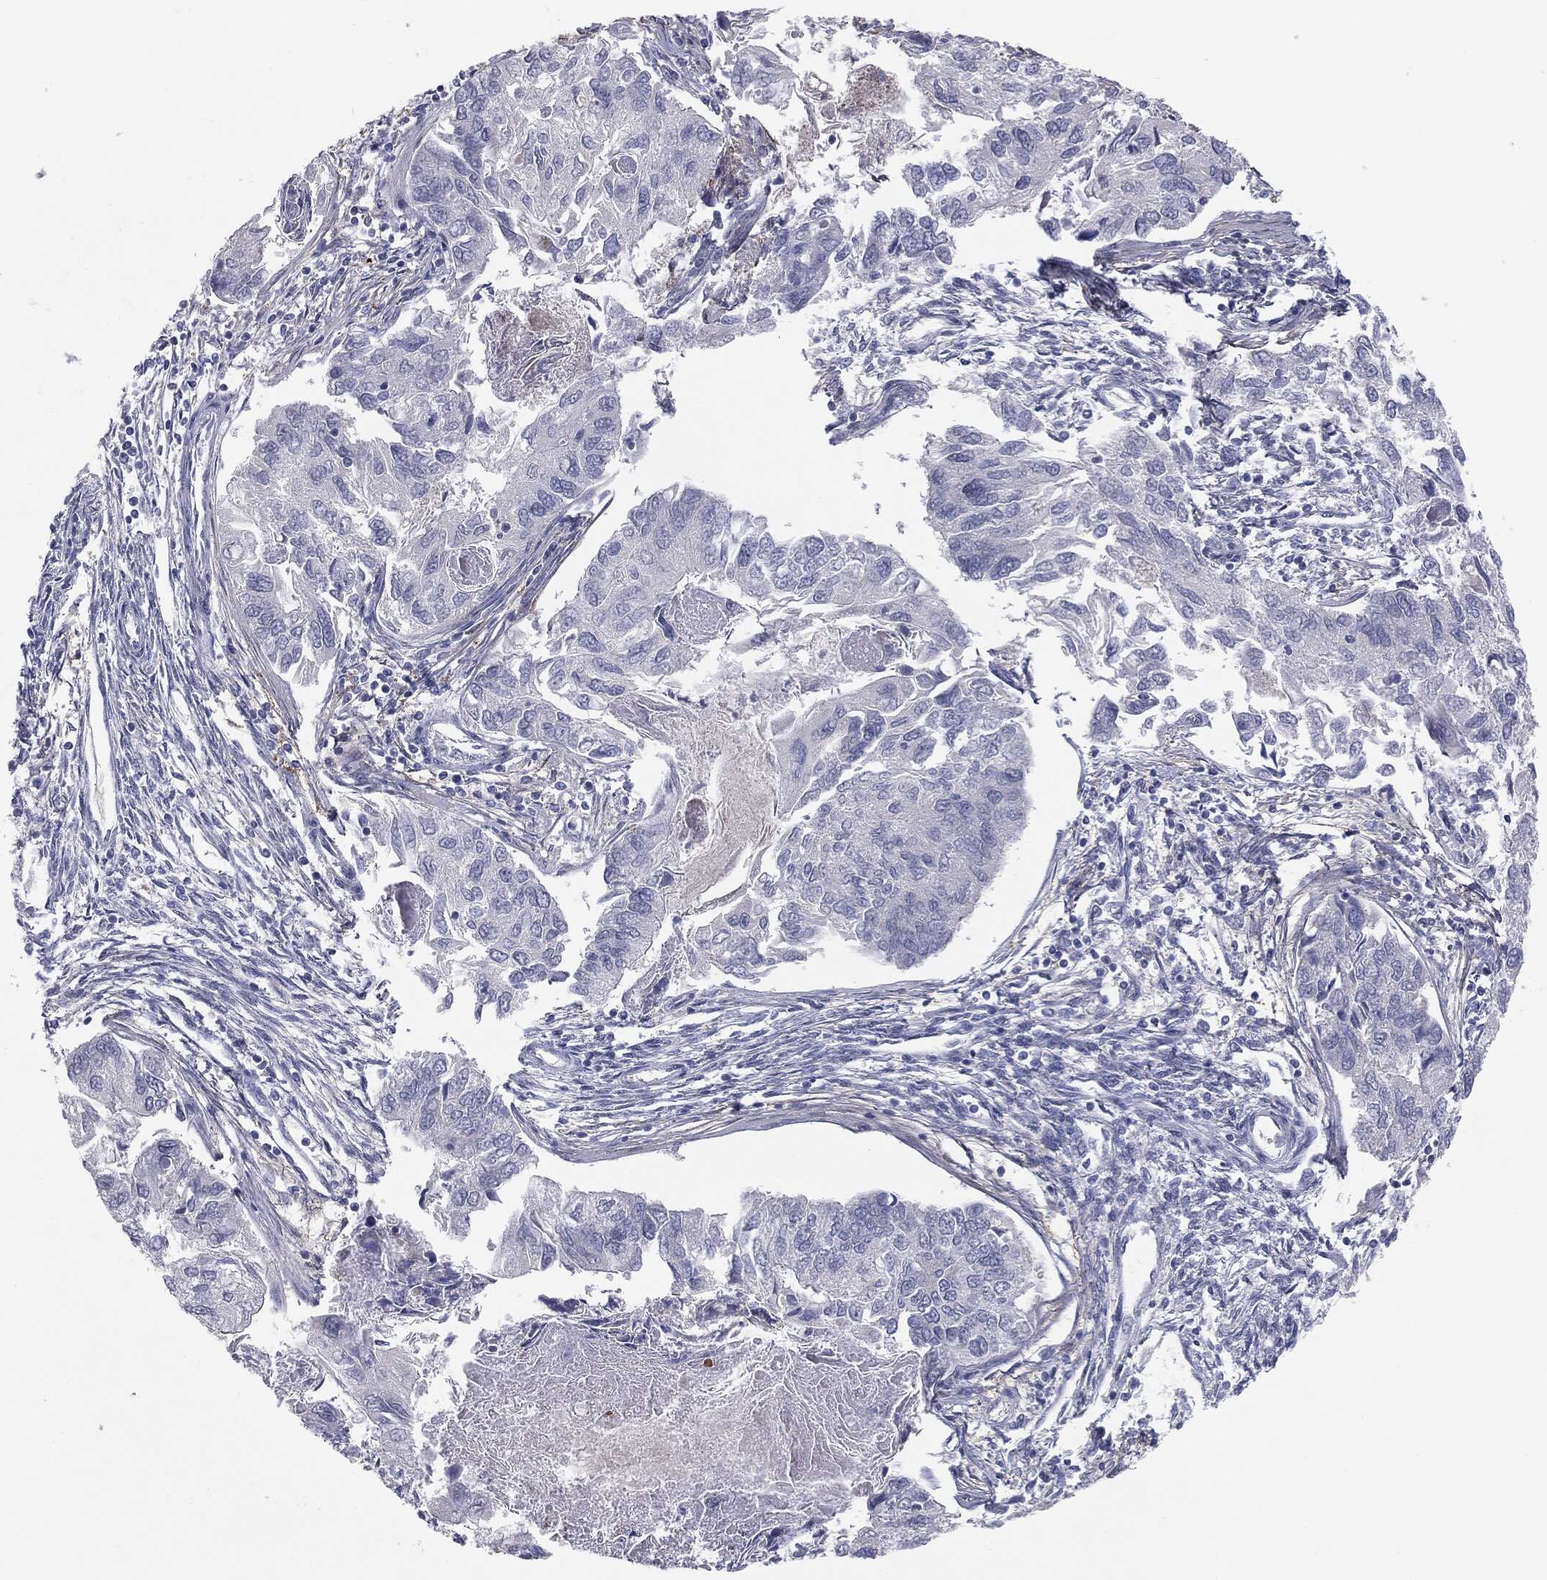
{"staining": {"intensity": "negative", "quantity": "none", "location": "none"}, "tissue": "endometrial cancer", "cell_type": "Tumor cells", "image_type": "cancer", "snomed": [{"axis": "morphology", "description": "Carcinoma, NOS"}, {"axis": "topography", "description": "Uterus"}], "caption": "Immunohistochemical staining of endometrial cancer exhibits no significant staining in tumor cells.", "gene": "KRT5", "patient": {"sex": "female", "age": 76}}